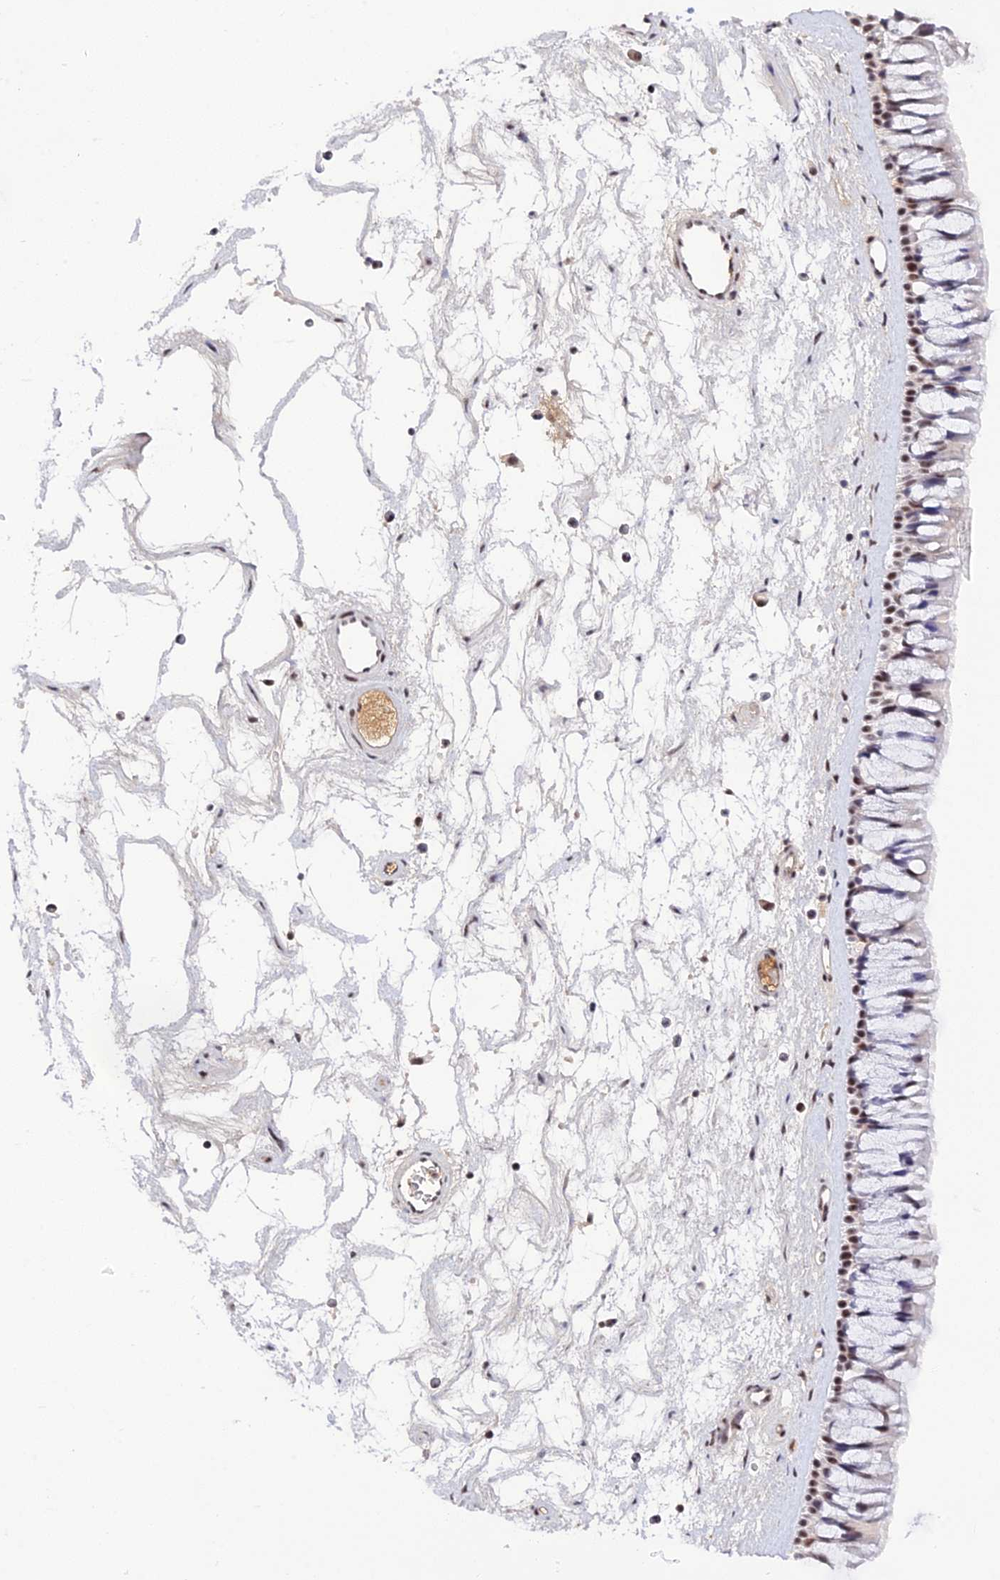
{"staining": {"intensity": "moderate", "quantity": "25%-75%", "location": "nuclear"}, "tissue": "nasopharynx", "cell_type": "Respiratory epithelial cells", "image_type": "normal", "snomed": [{"axis": "morphology", "description": "Normal tissue, NOS"}, {"axis": "topography", "description": "Nasopharynx"}], "caption": "This photomicrograph demonstrates immunohistochemistry staining of normal human nasopharynx, with medium moderate nuclear expression in approximately 25%-75% of respiratory epithelial cells.", "gene": "THAP11", "patient": {"sex": "male", "age": 64}}